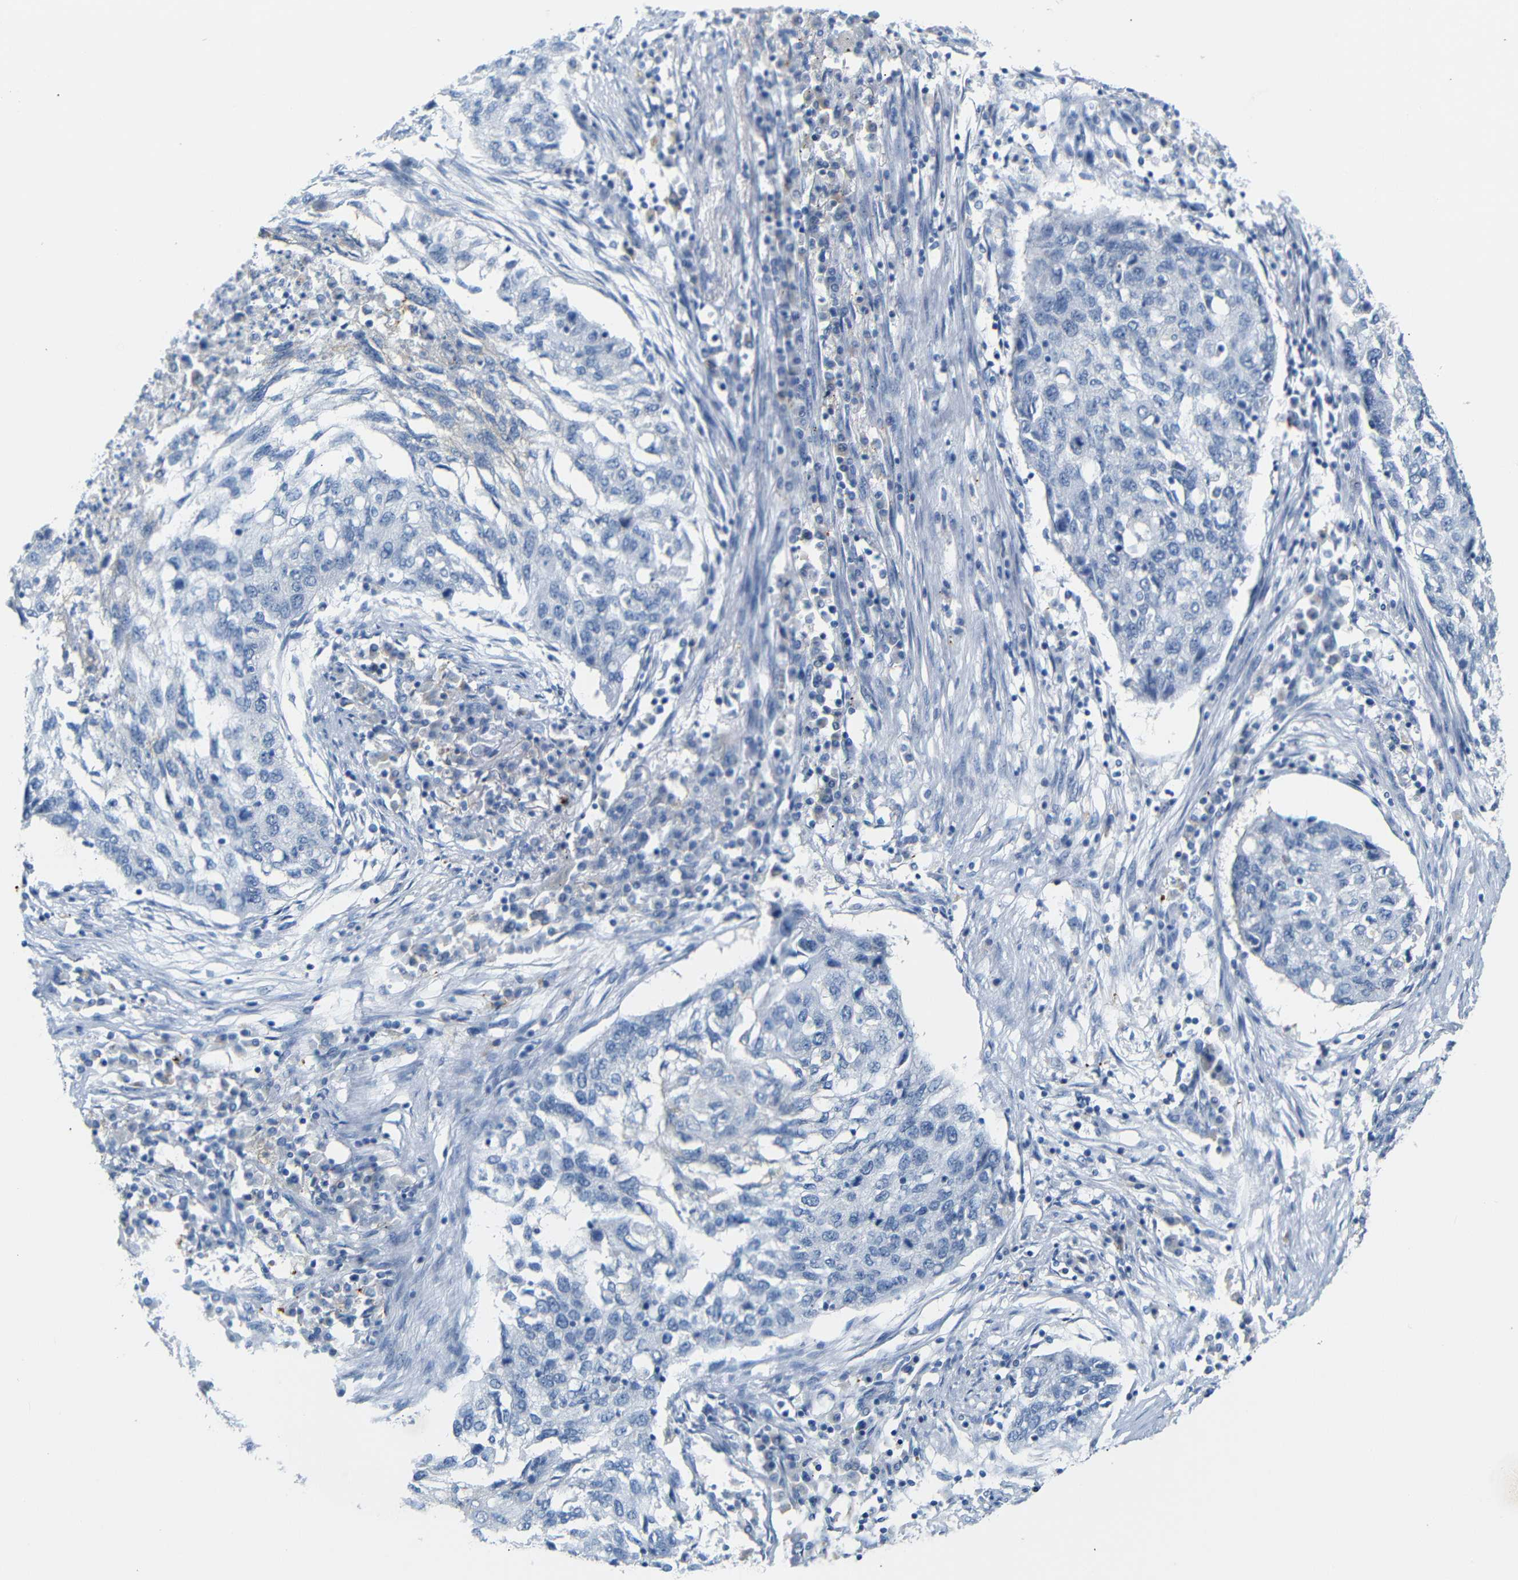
{"staining": {"intensity": "negative", "quantity": "none", "location": "none"}, "tissue": "lung cancer", "cell_type": "Tumor cells", "image_type": "cancer", "snomed": [{"axis": "morphology", "description": "Squamous cell carcinoma, NOS"}, {"axis": "topography", "description": "Lung"}], "caption": "Micrograph shows no significant protein expression in tumor cells of lung squamous cell carcinoma.", "gene": "FCRL1", "patient": {"sex": "female", "age": 63}}